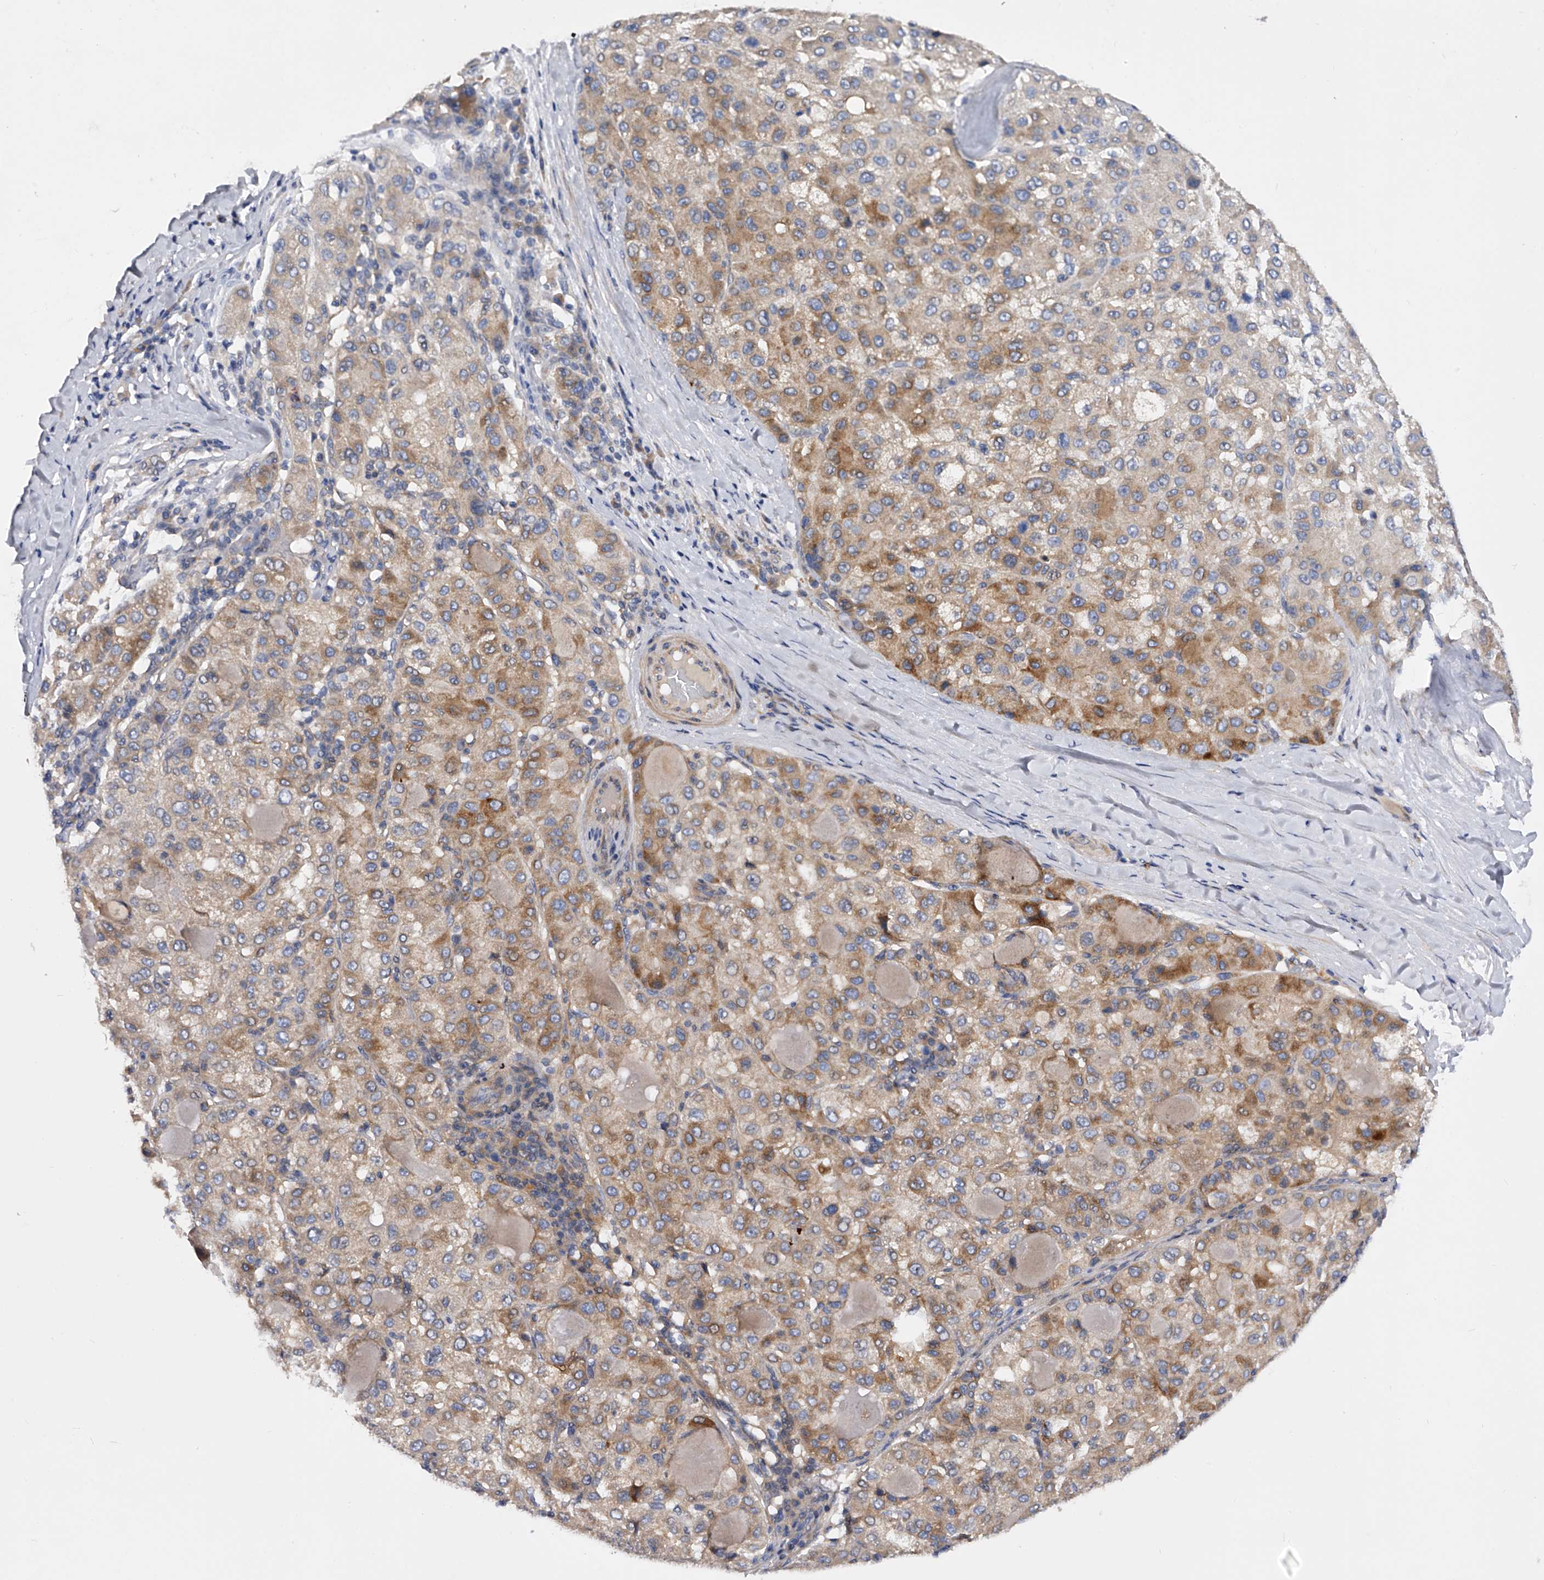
{"staining": {"intensity": "moderate", "quantity": ">75%", "location": "cytoplasmic/membranous"}, "tissue": "liver cancer", "cell_type": "Tumor cells", "image_type": "cancer", "snomed": [{"axis": "morphology", "description": "Carcinoma, Hepatocellular, NOS"}, {"axis": "topography", "description": "Liver"}], "caption": "Human liver hepatocellular carcinoma stained with a protein marker reveals moderate staining in tumor cells.", "gene": "ARL4C", "patient": {"sex": "male", "age": 80}}